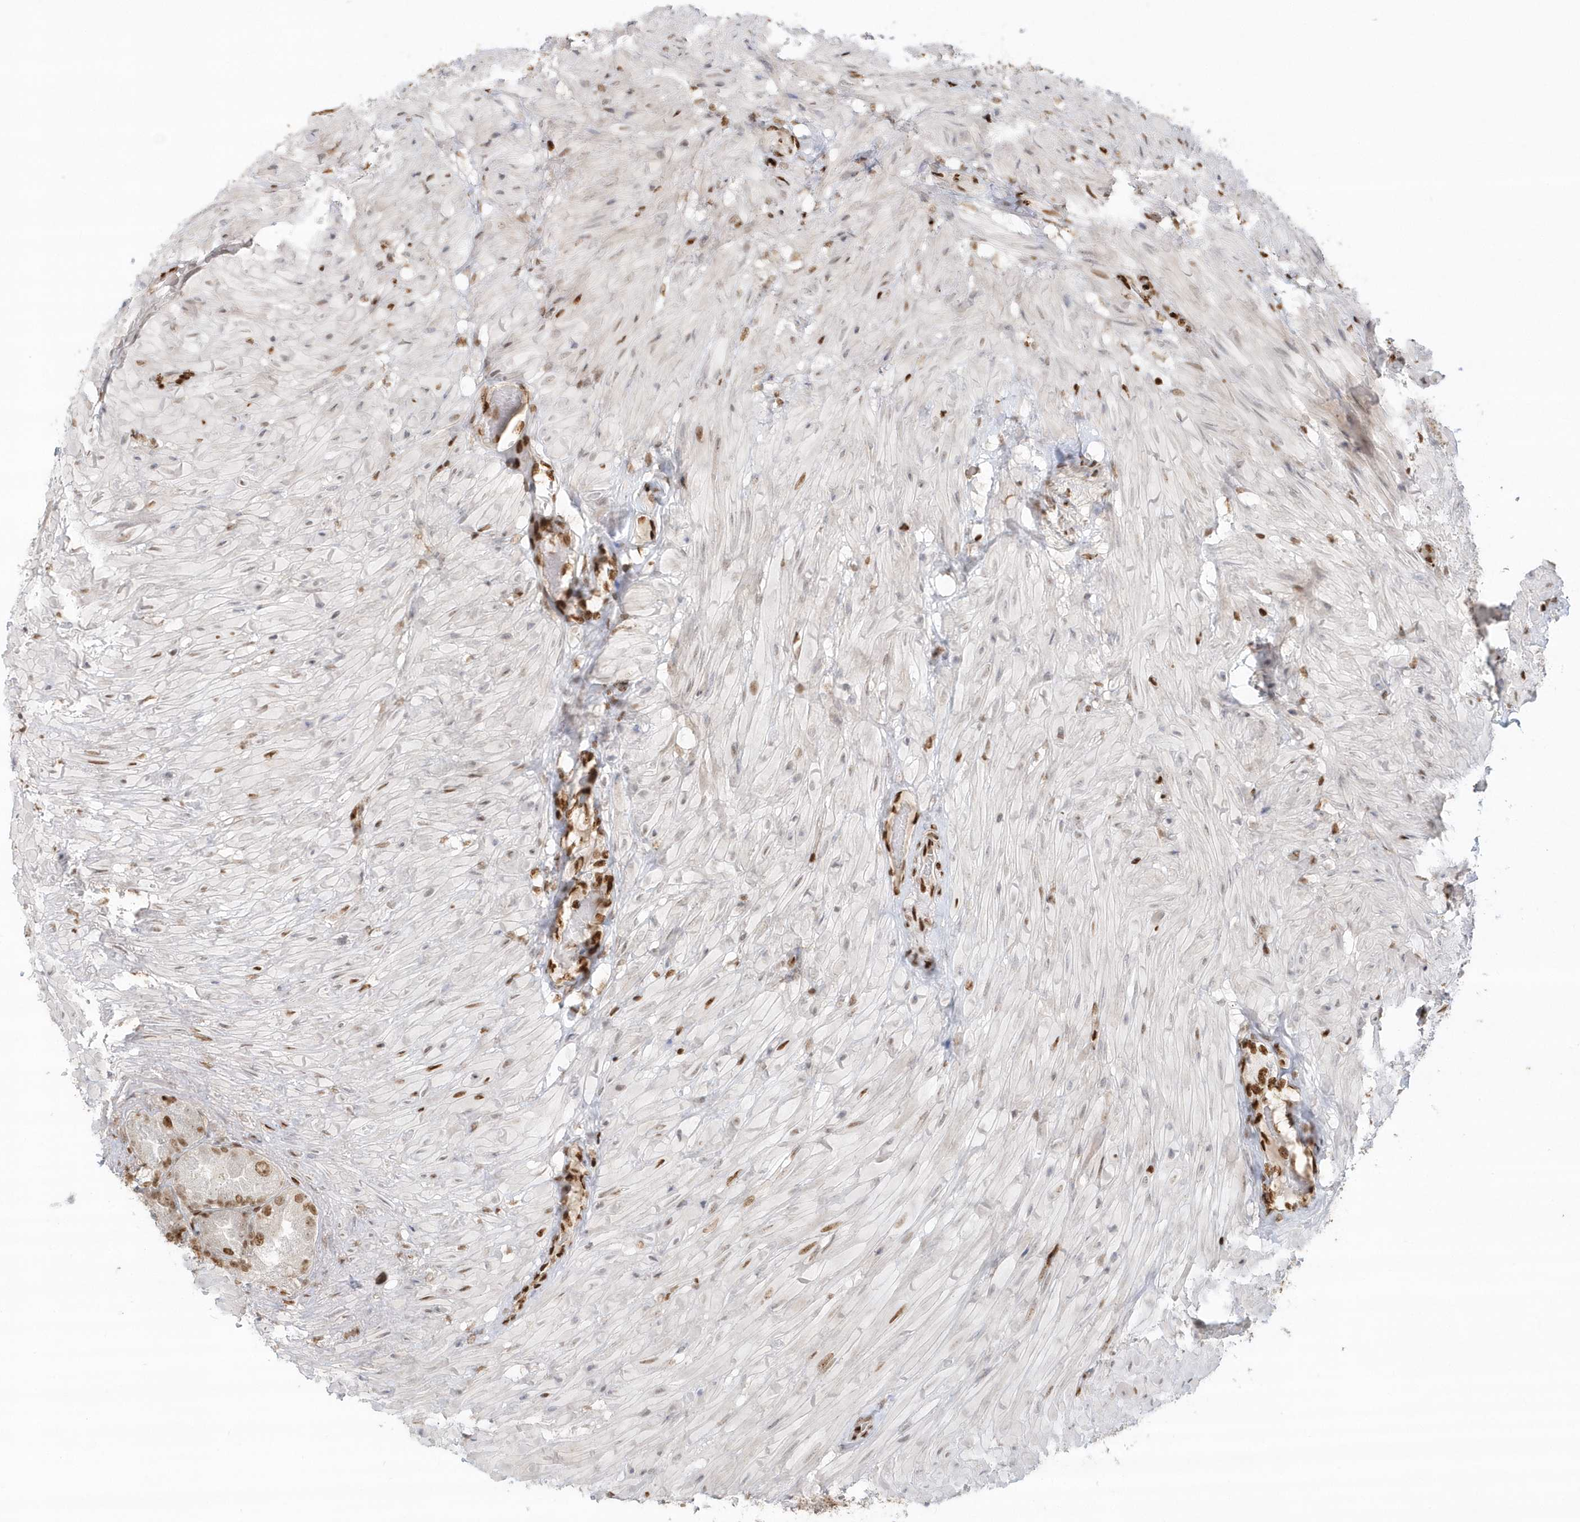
{"staining": {"intensity": "strong", "quantity": ">75%", "location": "nuclear"}, "tissue": "seminal vesicle", "cell_type": "Glandular cells", "image_type": "normal", "snomed": [{"axis": "morphology", "description": "Normal tissue, NOS"}, {"axis": "topography", "description": "Seminal veicle"}, {"axis": "topography", "description": "Peripheral nerve tissue"}], "caption": "Brown immunohistochemical staining in unremarkable human seminal vesicle shows strong nuclear staining in approximately >75% of glandular cells. The staining is performed using DAB (3,3'-diaminobenzidine) brown chromogen to label protein expression. The nuclei are counter-stained blue using hematoxylin.", "gene": "SUMO2", "patient": {"sex": "male", "age": 63}}